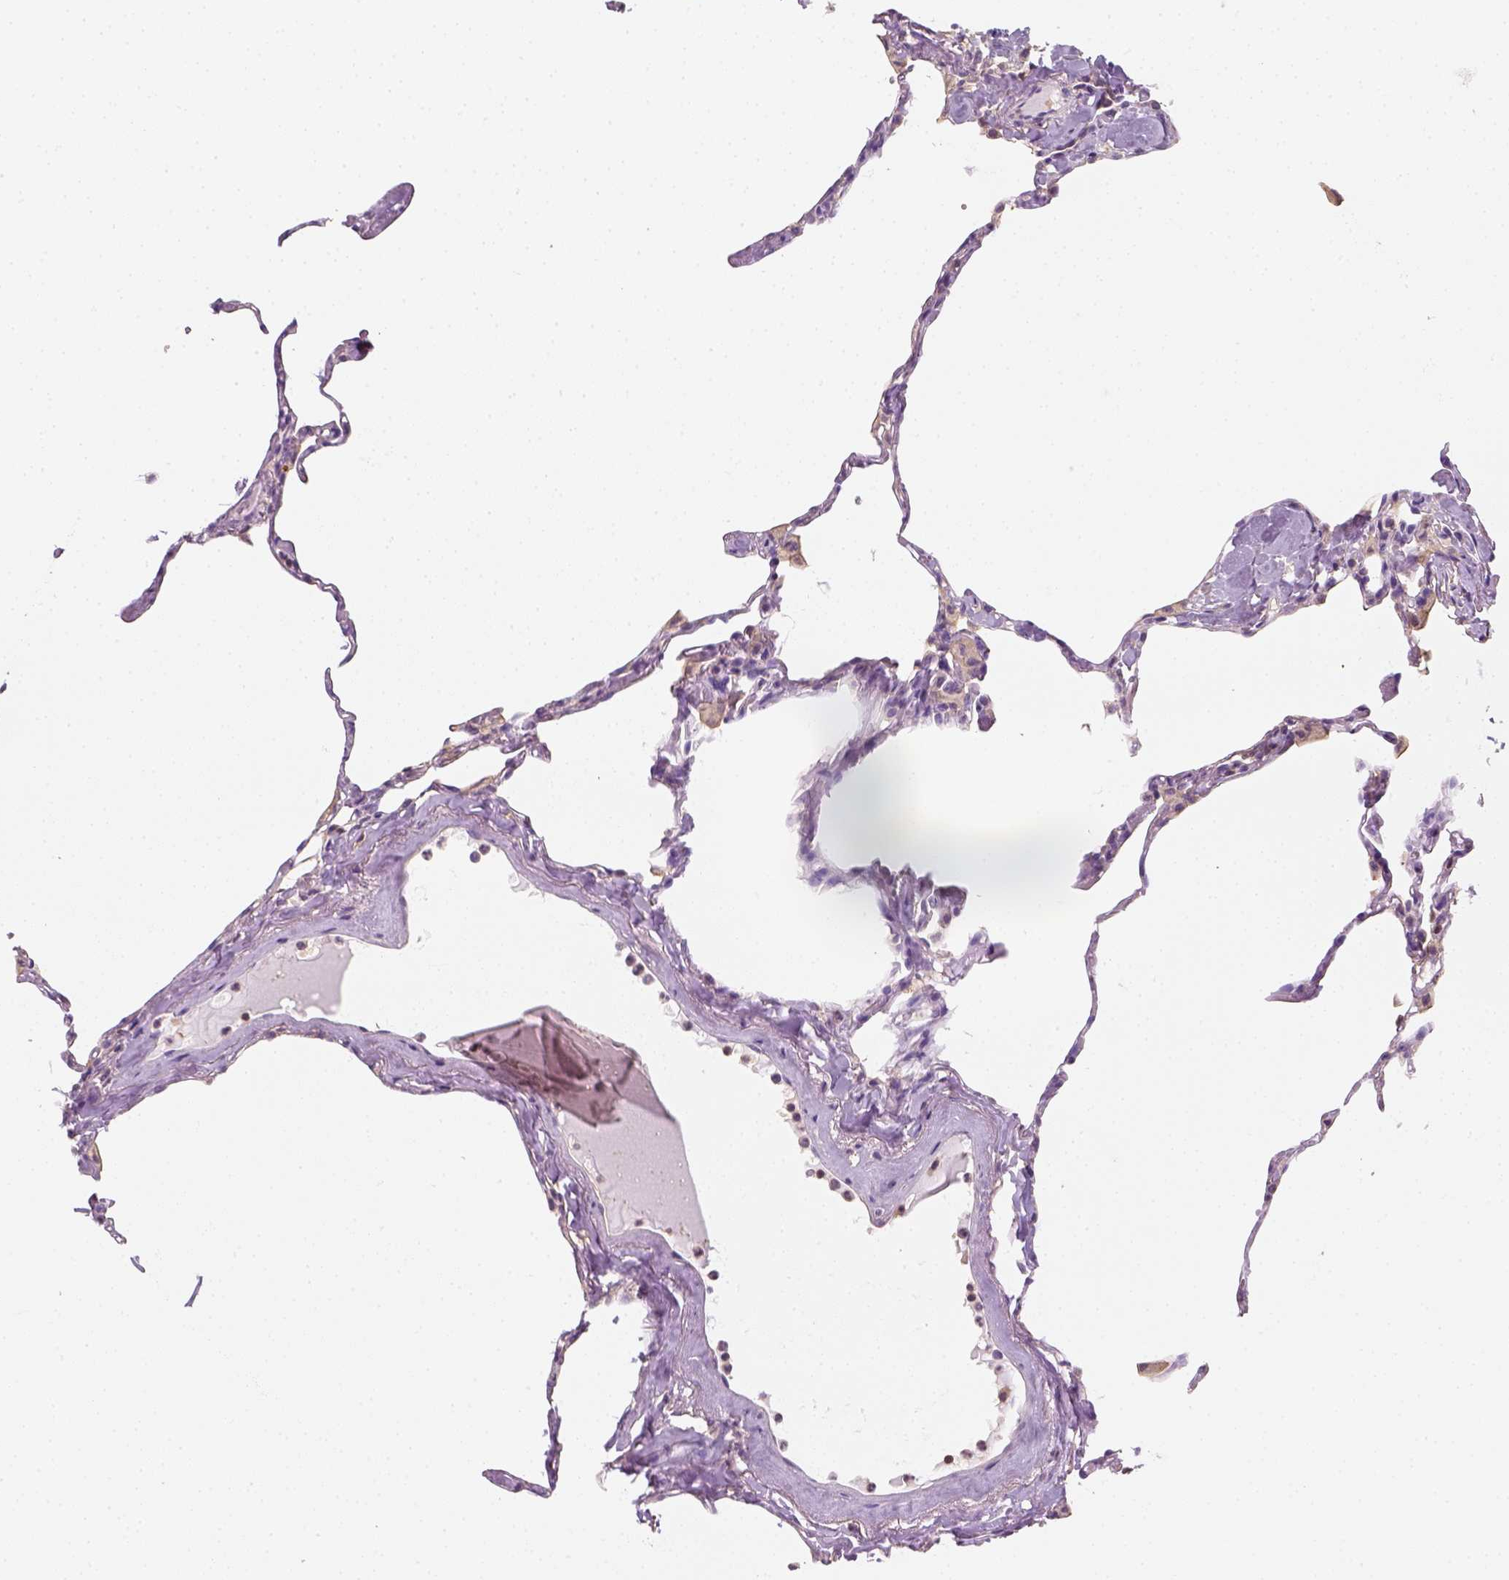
{"staining": {"intensity": "negative", "quantity": "none", "location": "none"}, "tissue": "lung", "cell_type": "Alveolar cells", "image_type": "normal", "snomed": [{"axis": "morphology", "description": "Normal tissue, NOS"}, {"axis": "topography", "description": "Lung"}], "caption": "Alveolar cells show no significant protein expression in normal lung.", "gene": "EPHB1", "patient": {"sex": "male", "age": 65}}